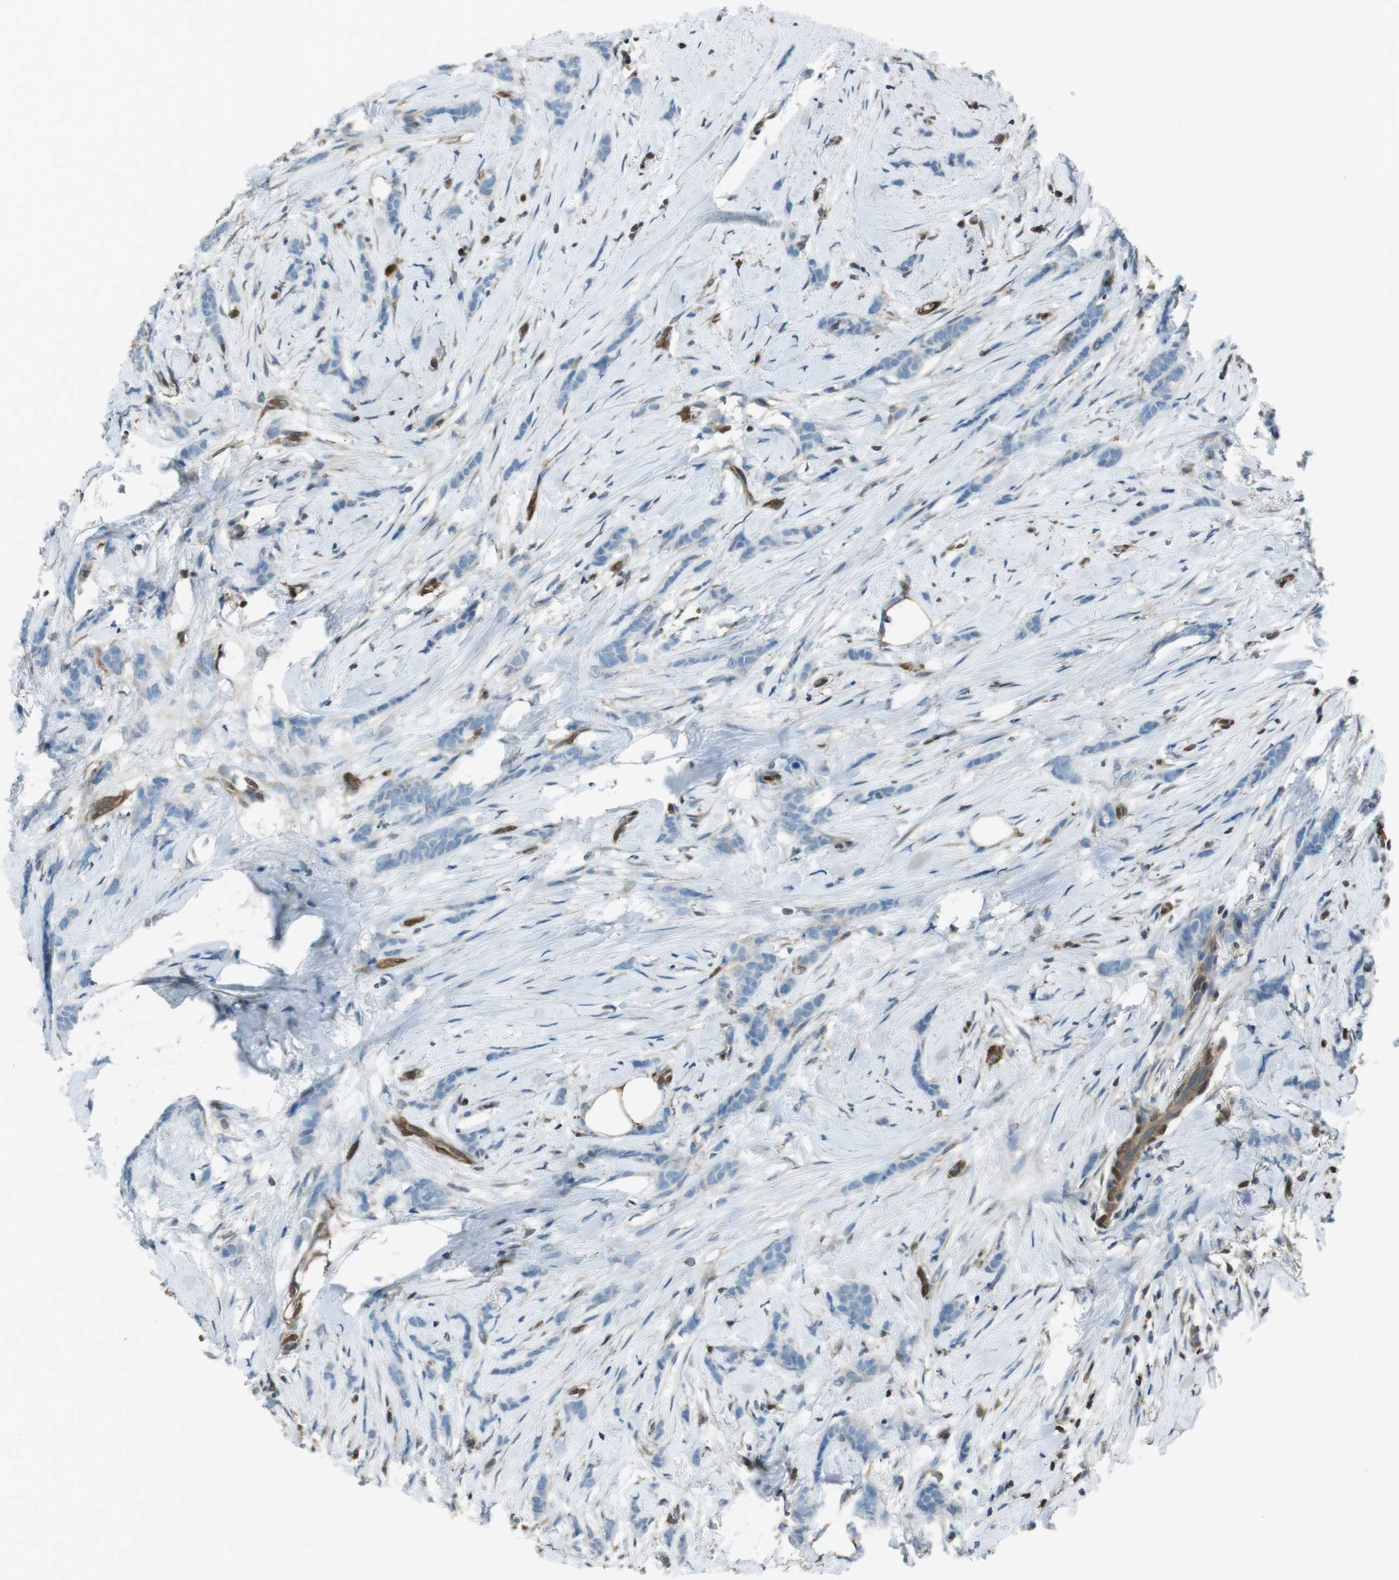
{"staining": {"intensity": "negative", "quantity": "none", "location": "none"}, "tissue": "breast cancer", "cell_type": "Tumor cells", "image_type": "cancer", "snomed": [{"axis": "morphology", "description": "Lobular carcinoma, in situ"}, {"axis": "morphology", "description": "Lobular carcinoma"}, {"axis": "topography", "description": "Breast"}], "caption": "DAB (3,3'-diaminobenzidine) immunohistochemical staining of breast lobular carcinoma displays no significant expression in tumor cells.", "gene": "TWSG1", "patient": {"sex": "female", "age": 41}}